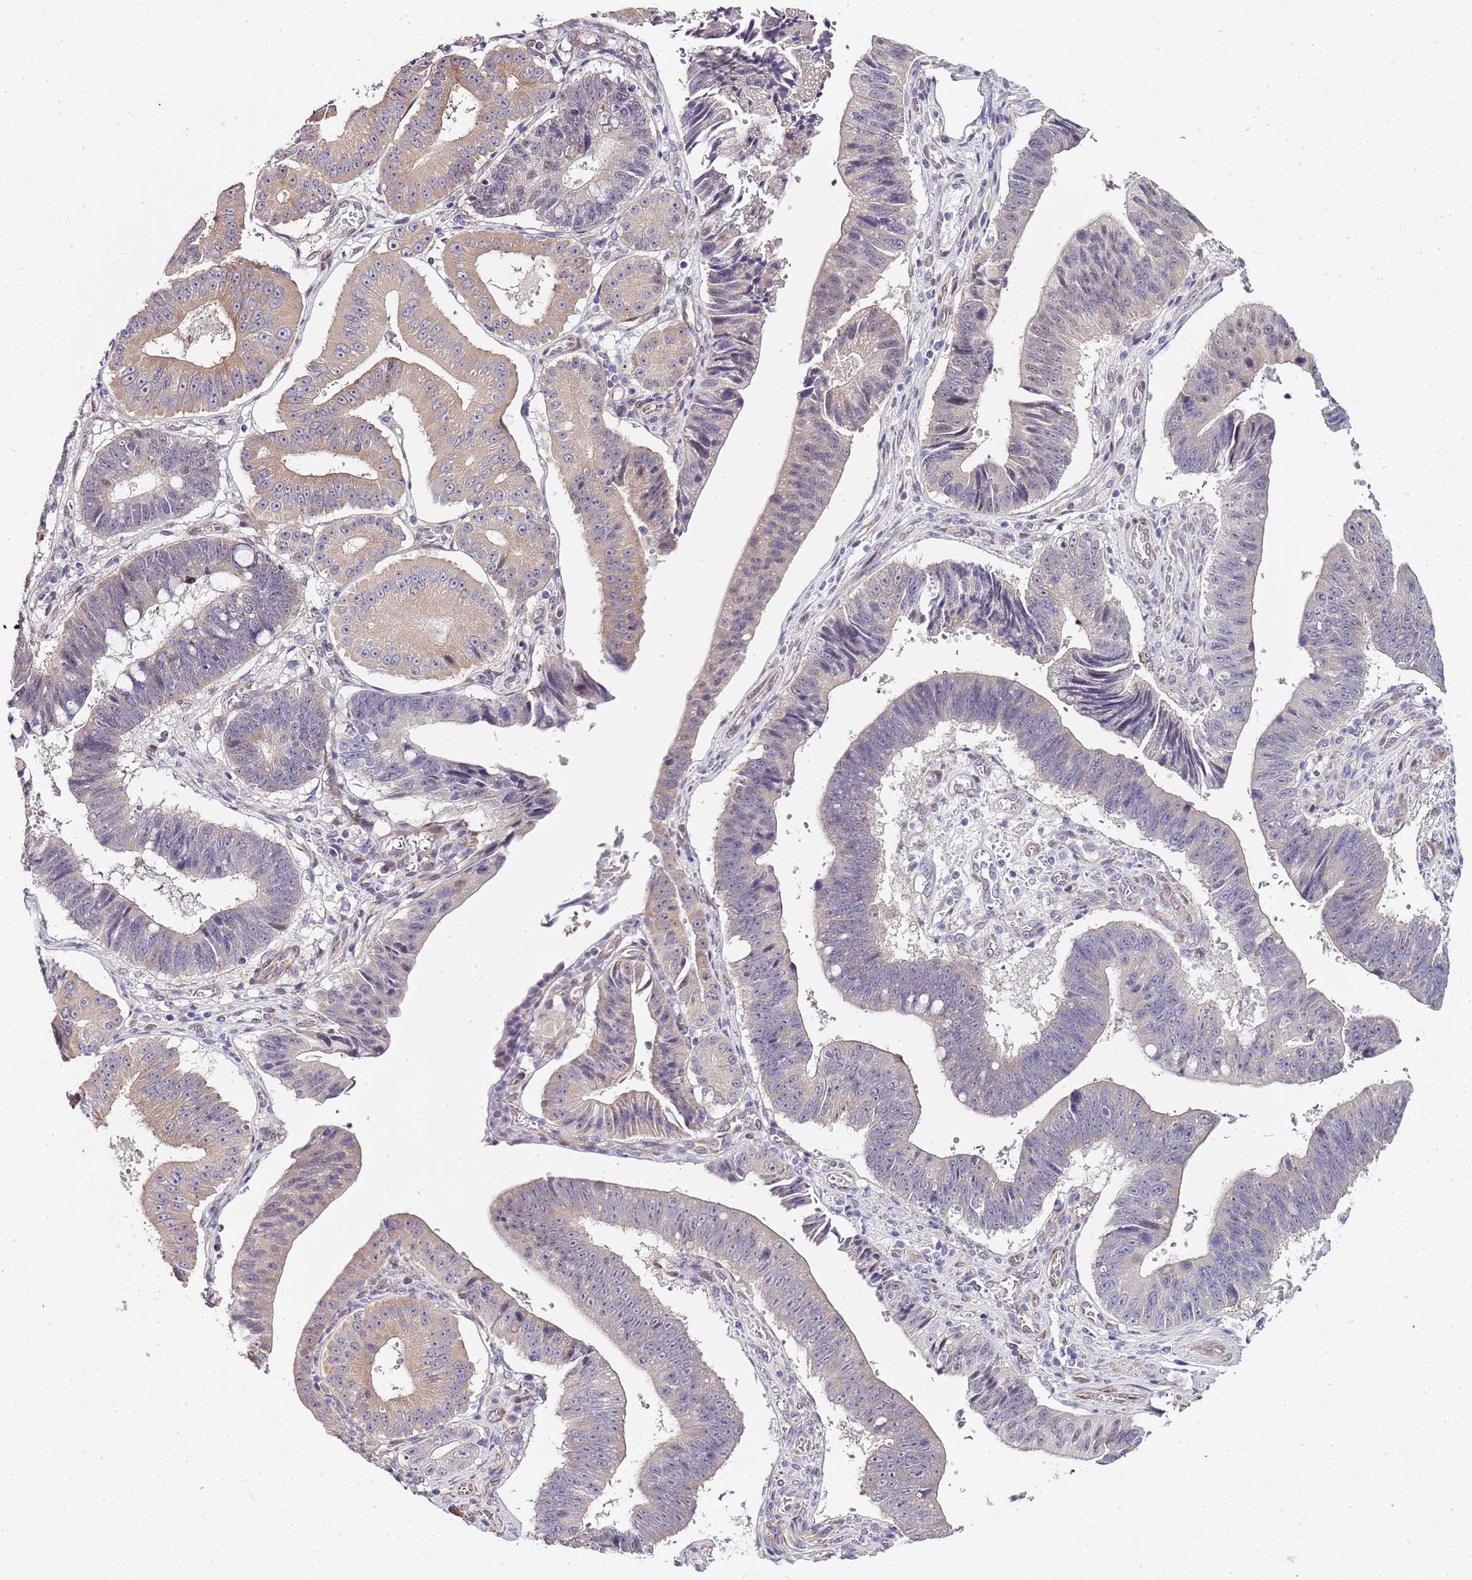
{"staining": {"intensity": "weak", "quantity": "<25%", "location": "cytoplasmic/membranous"}, "tissue": "stomach cancer", "cell_type": "Tumor cells", "image_type": "cancer", "snomed": [{"axis": "morphology", "description": "Adenocarcinoma, NOS"}, {"axis": "topography", "description": "Stomach"}], "caption": "Immunohistochemistry (IHC) of human stomach cancer (adenocarcinoma) reveals no staining in tumor cells.", "gene": "TBC1D9", "patient": {"sex": "male", "age": 59}}